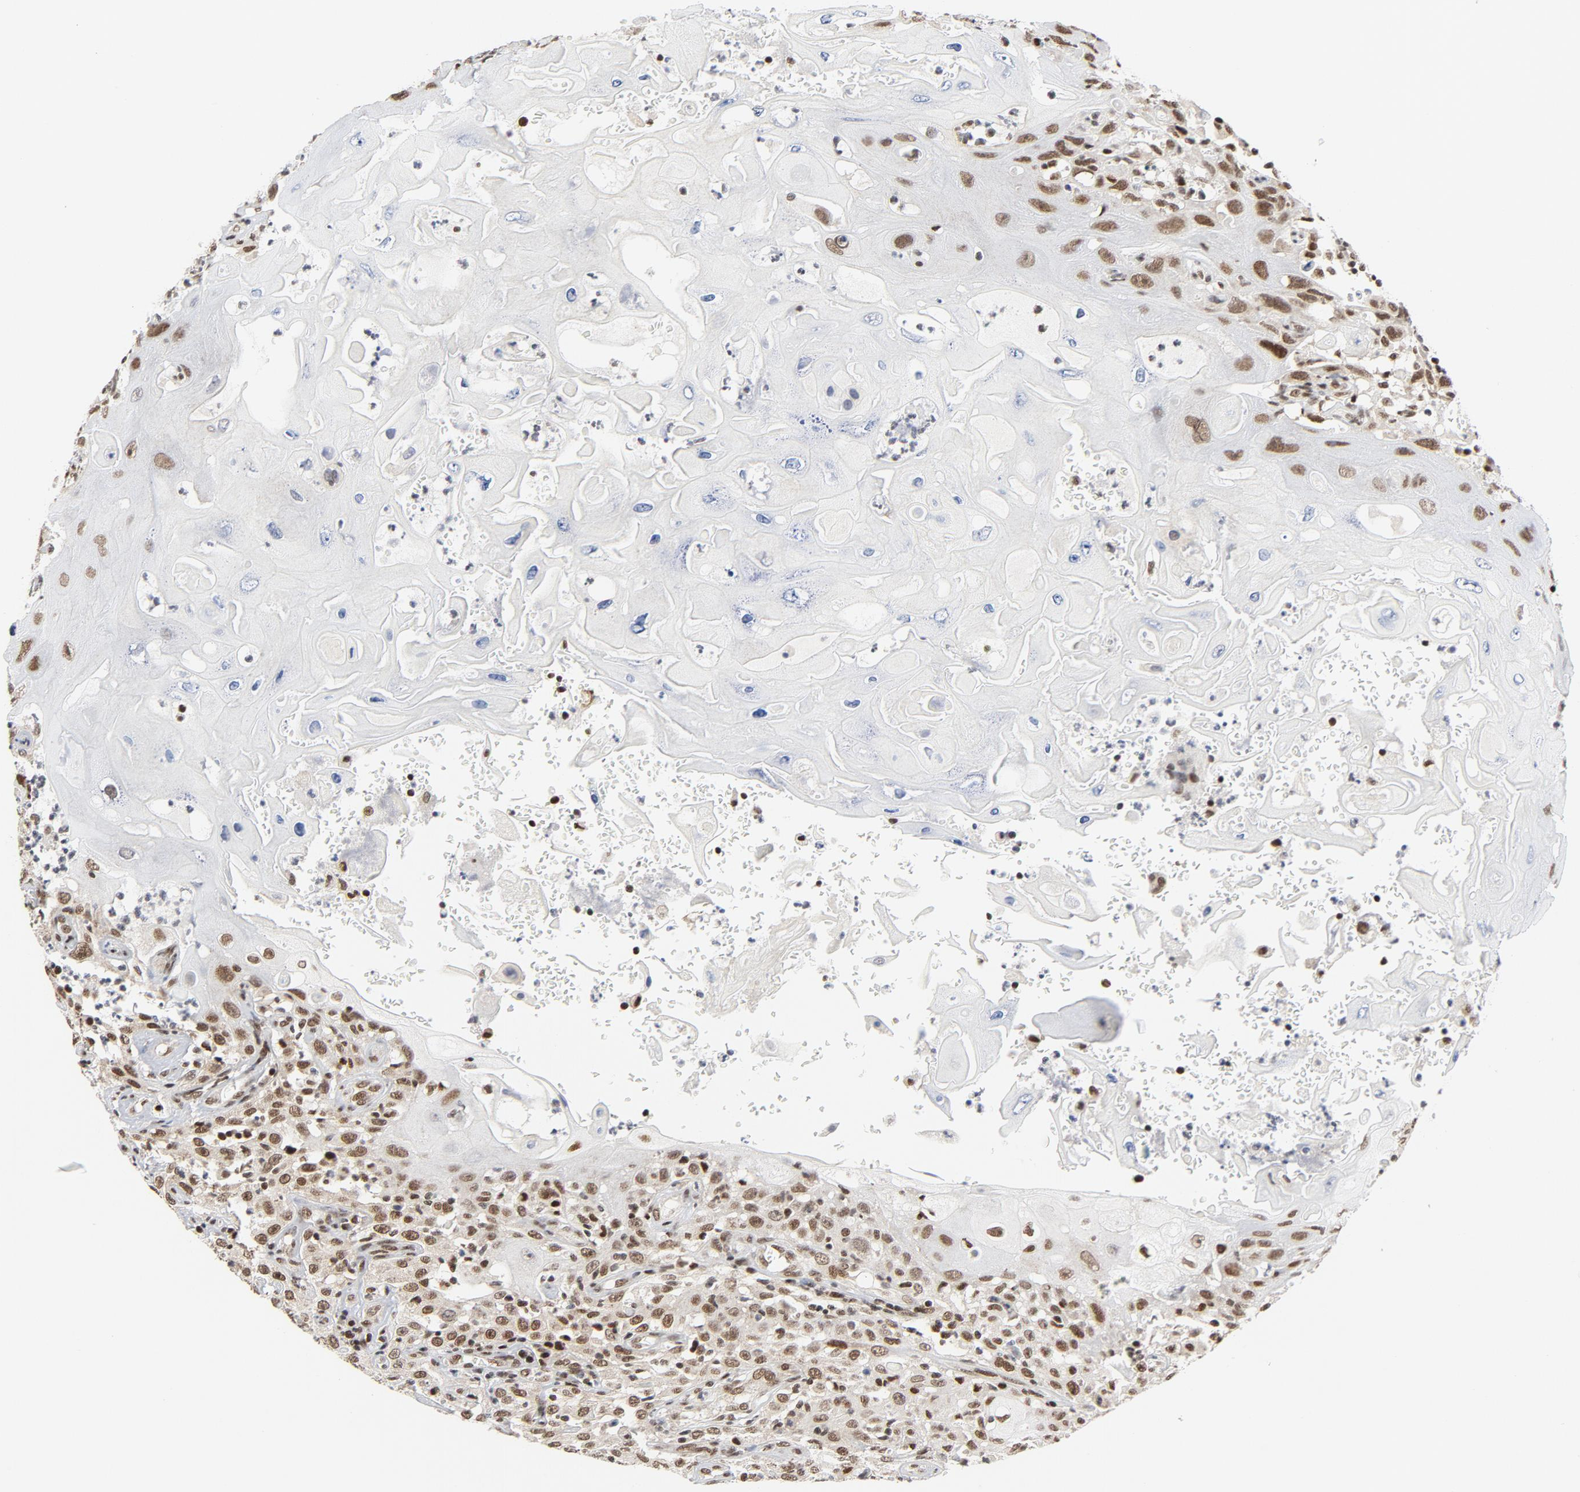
{"staining": {"intensity": "moderate", "quantity": "25%-75%", "location": "nuclear"}, "tissue": "head and neck cancer", "cell_type": "Tumor cells", "image_type": "cancer", "snomed": [{"axis": "morphology", "description": "Squamous cell carcinoma, NOS"}, {"axis": "topography", "description": "Oral tissue"}, {"axis": "topography", "description": "Head-Neck"}], "caption": "Immunohistochemical staining of human squamous cell carcinoma (head and neck) reveals medium levels of moderate nuclear staining in approximately 25%-75% of tumor cells.", "gene": "ERCC1", "patient": {"sex": "female", "age": 76}}